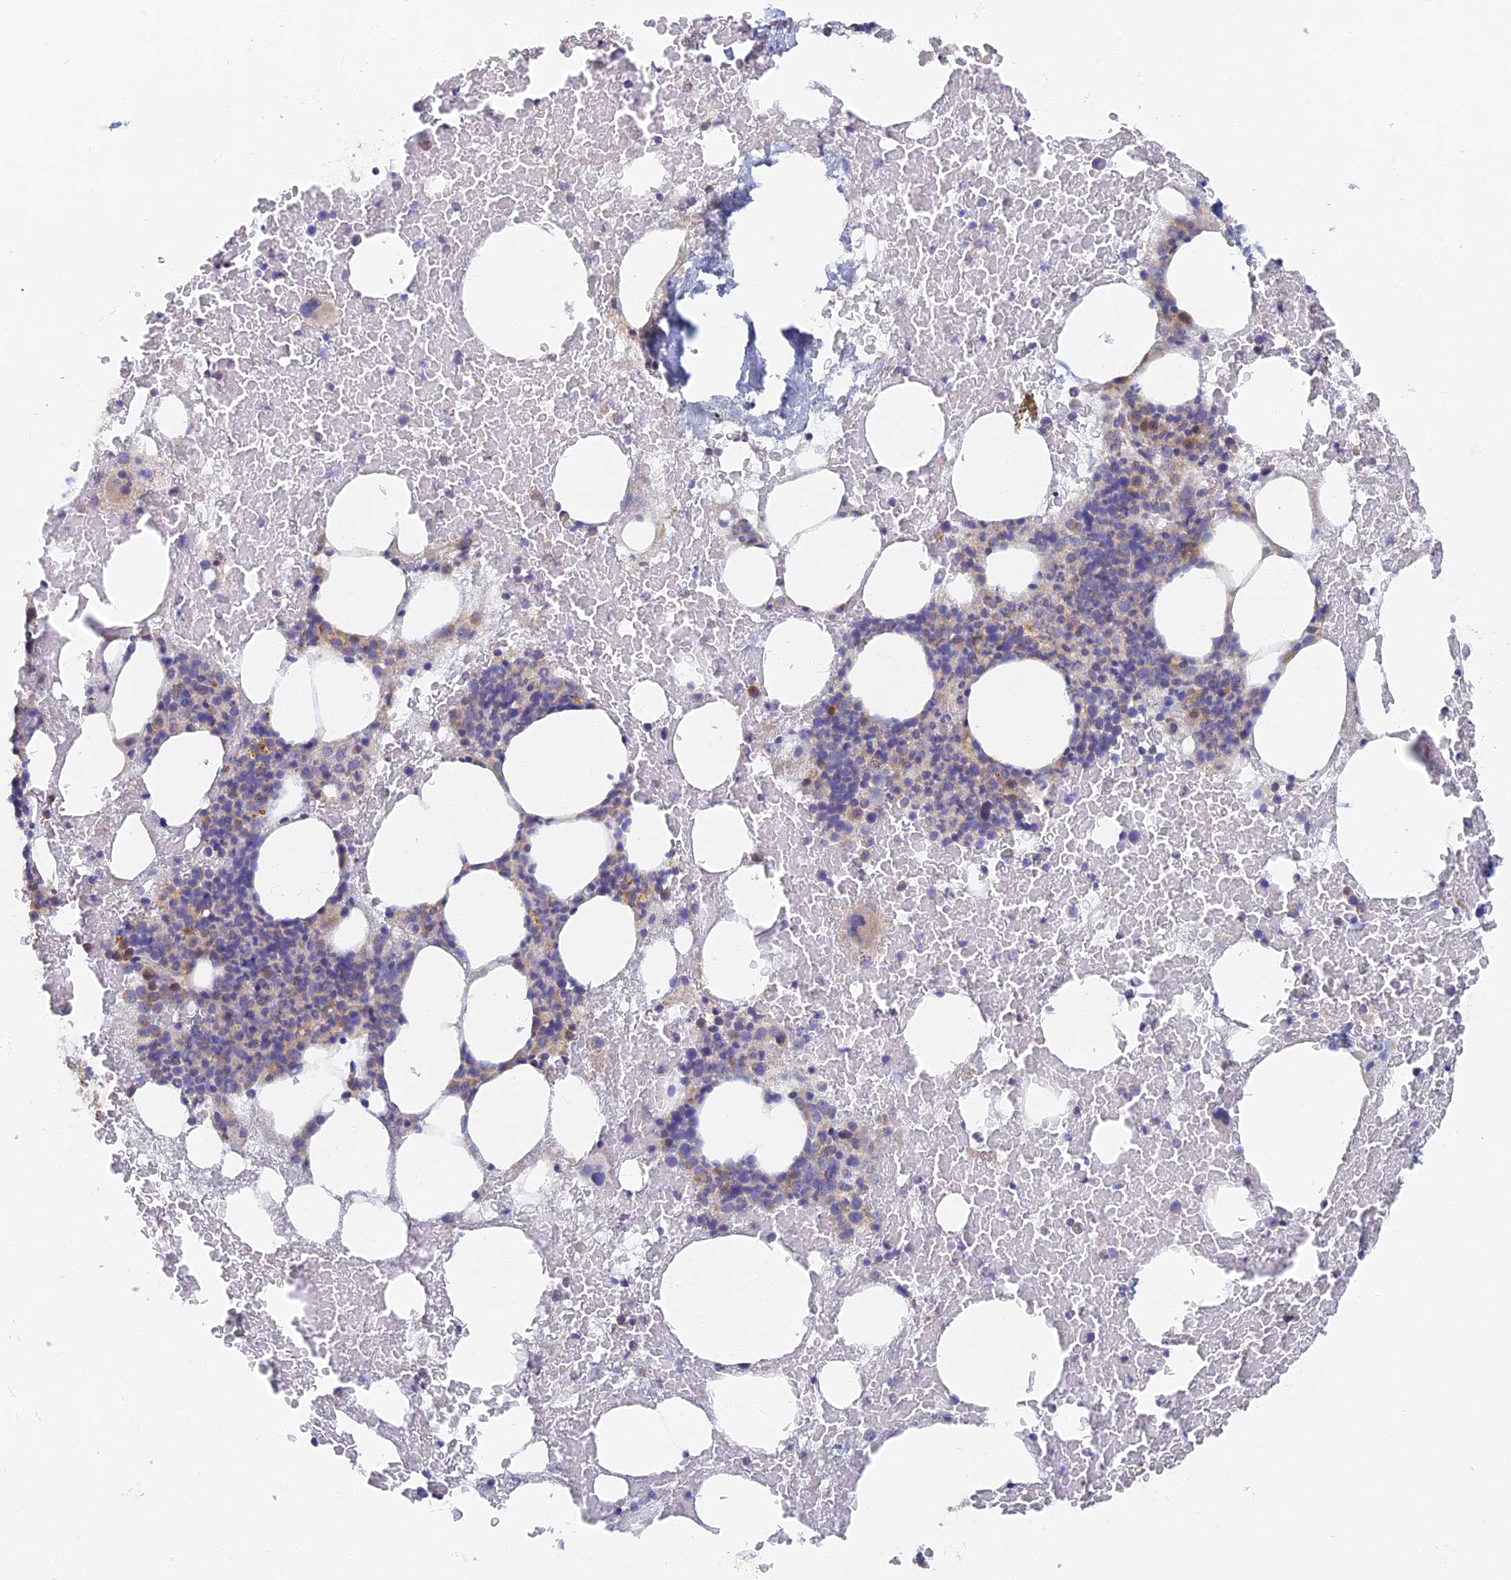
{"staining": {"intensity": "negative", "quantity": "none", "location": "none"}, "tissue": "bone marrow", "cell_type": "Hematopoietic cells", "image_type": "normal", "snomed": [{"axis": "morphology", "description": "Normal tissue, NOS"}, {"axis": "topography", "description": "Bone marrow"}], "caption": "This photomicrograph is of normal bone marrow stained with immunohistochemistry (IHC) to label a protein in brown with the nuclei are counter-stained blue. There is no staining in hematopoietic cells.", "gene": "TMEM44", "patient": {"sex": "male", "age": 72}}